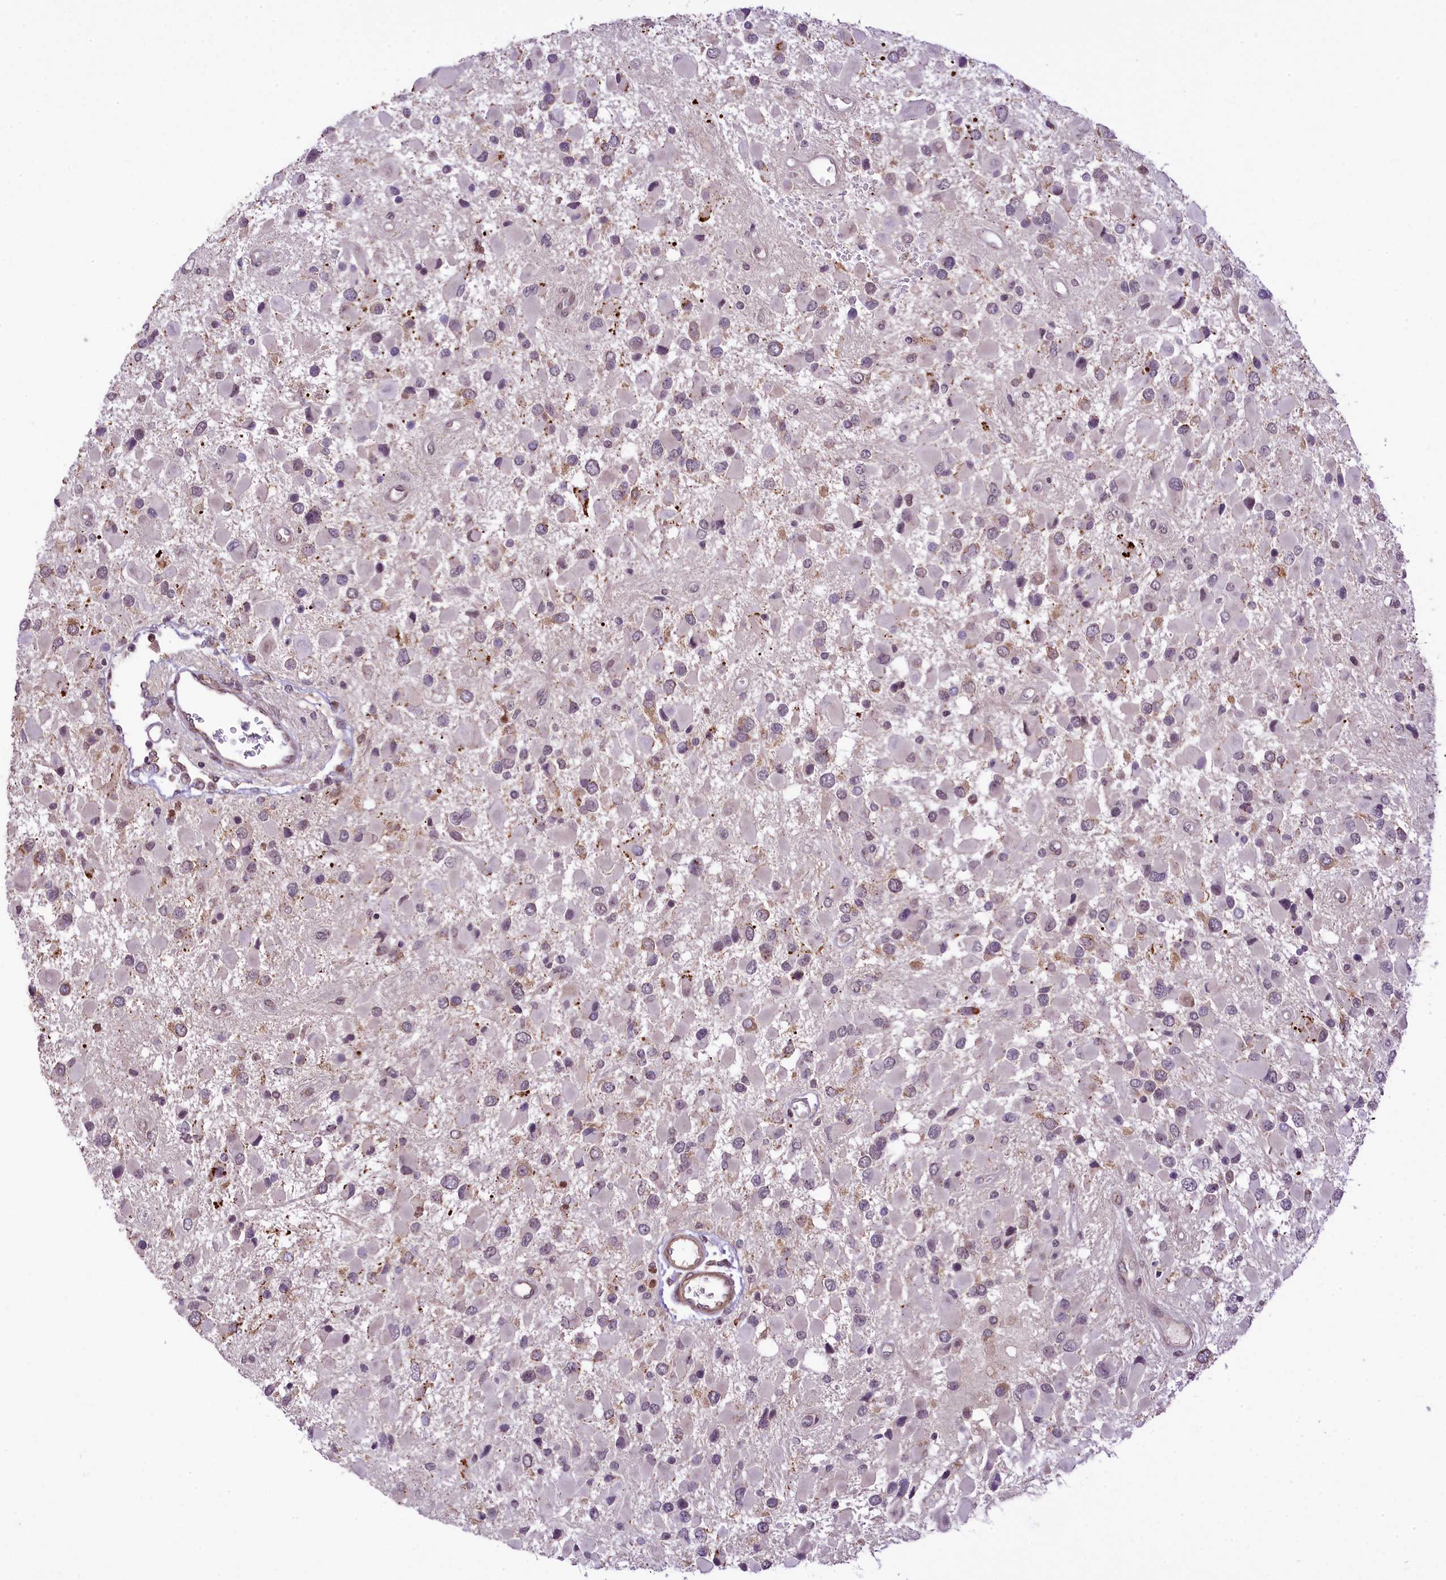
{"staining": {"intensity": "weak", "quantity": "<25%", "location": "cytoplasmic/membranous"}, "tissue": "glioma", "cell_type": "Tumor cells", "image_type": "cancer", "snomed": [{"axis": "morphology", "description": "Glioma, malignant, High grade"}, {"axis": "topography", "description": "Brain"}], "caption": "An image of human malignant high-grade glioma is negative for staining in tumor cells.", "gene": "RBBP8", "patient": {"sex": "male", "age": 53}}